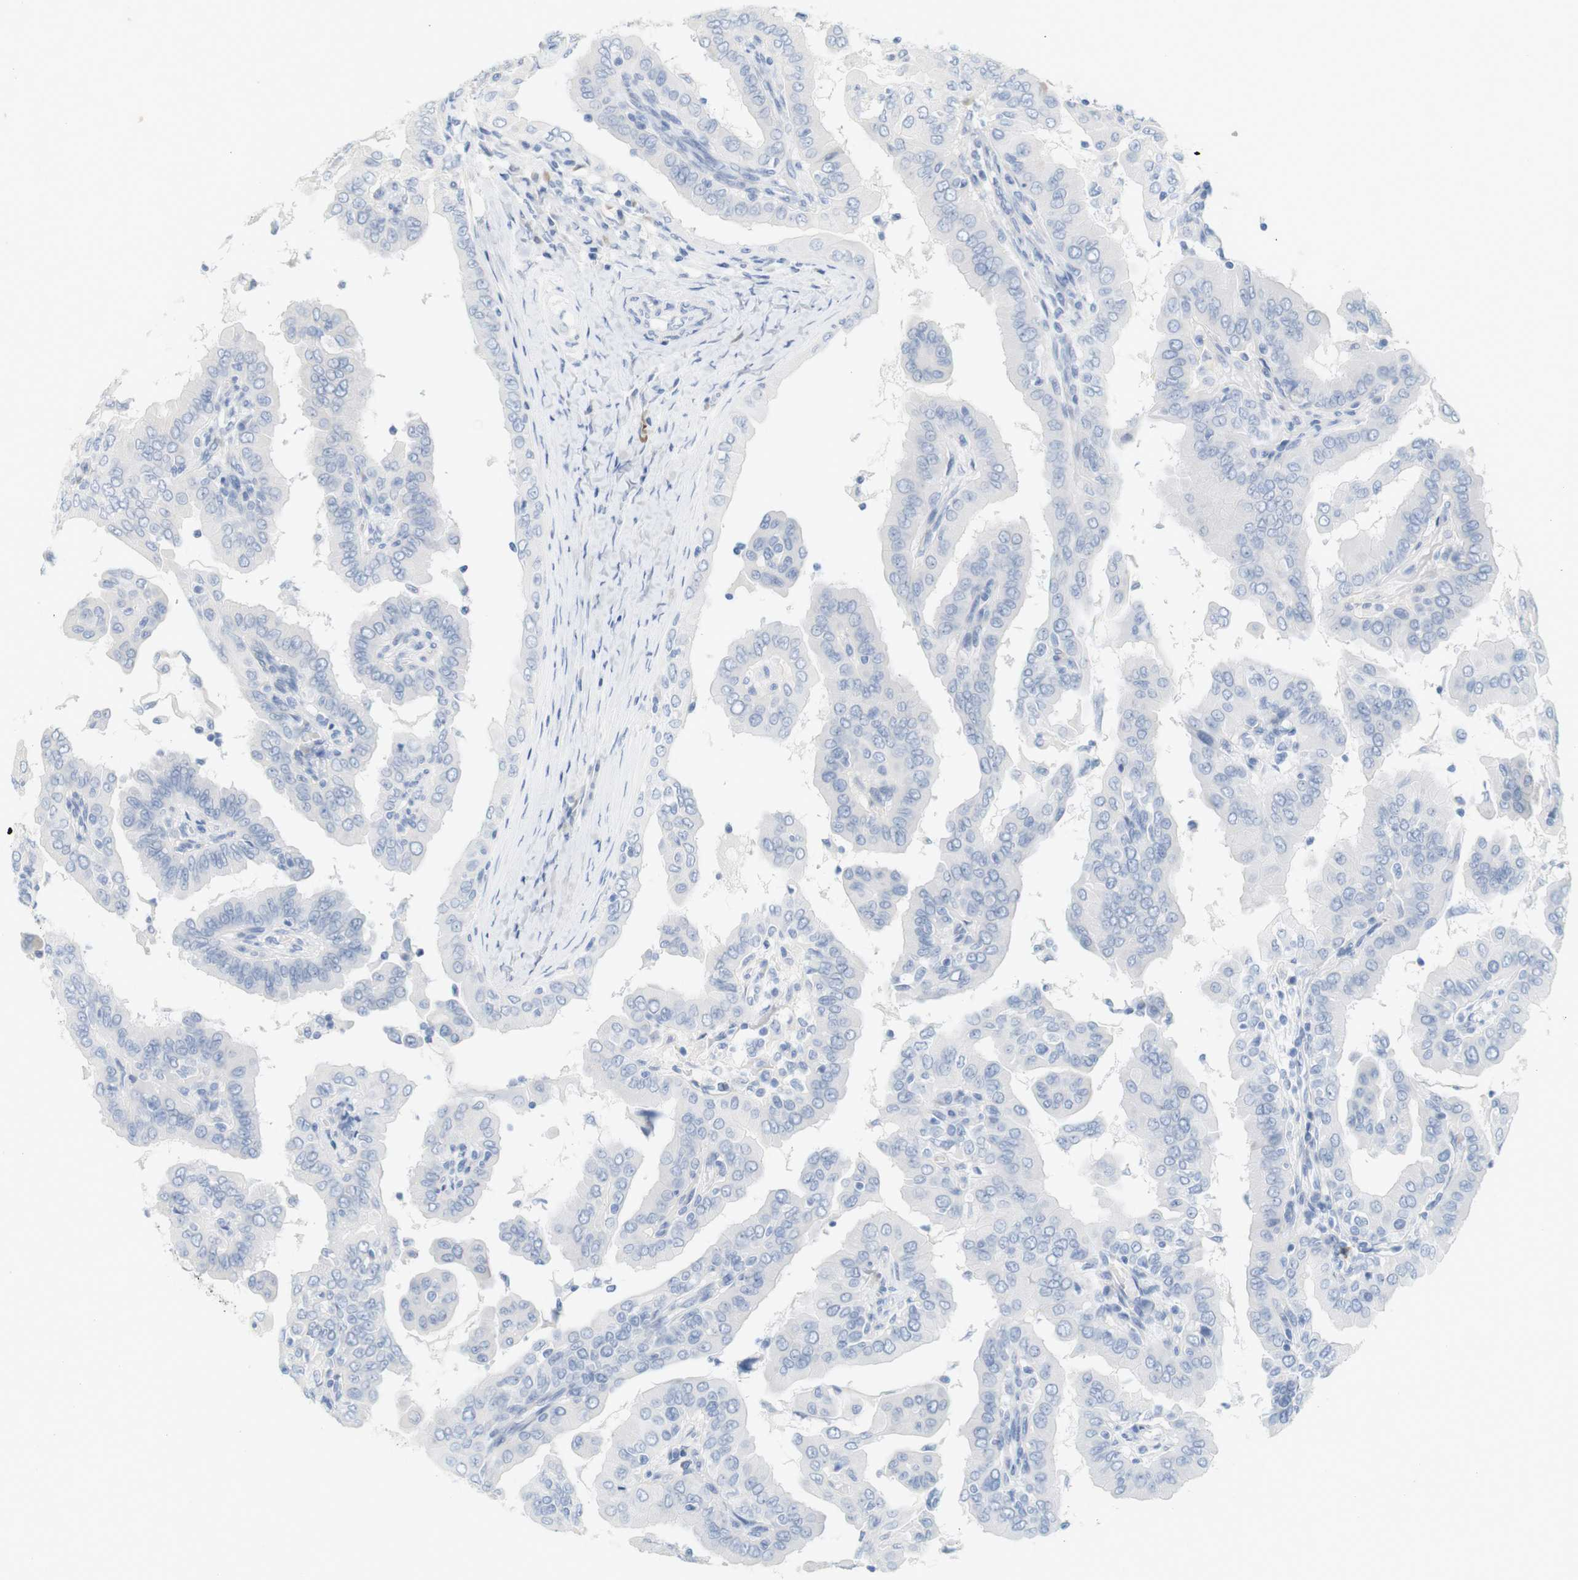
{"staining": {"intensity": "negative", "quantity": "none", "location": "none"}, "tissue": "thyroid cancer", "cell_type": "Tumor cells", "image_type": "cancer", "snomed": [{"axis": "morphology", "description": "Papillary adenocarcinoma, NOS"}, {"axis": "topography", "description": "Thyroid gland"}], "caption": "A high-resolution histopathology image shows immunohistochemistry staining of thyroid cancer (papillary adenocarcinoma), which reveals no significant positivity in tumor cells. (Stains: DAB immunohistochemistry with hematoxylin counter stain, Microscopy: brightfield microscopy at high magnification).", "gene": "RGS9", "patient": {"sex": "male", "age": 33}}